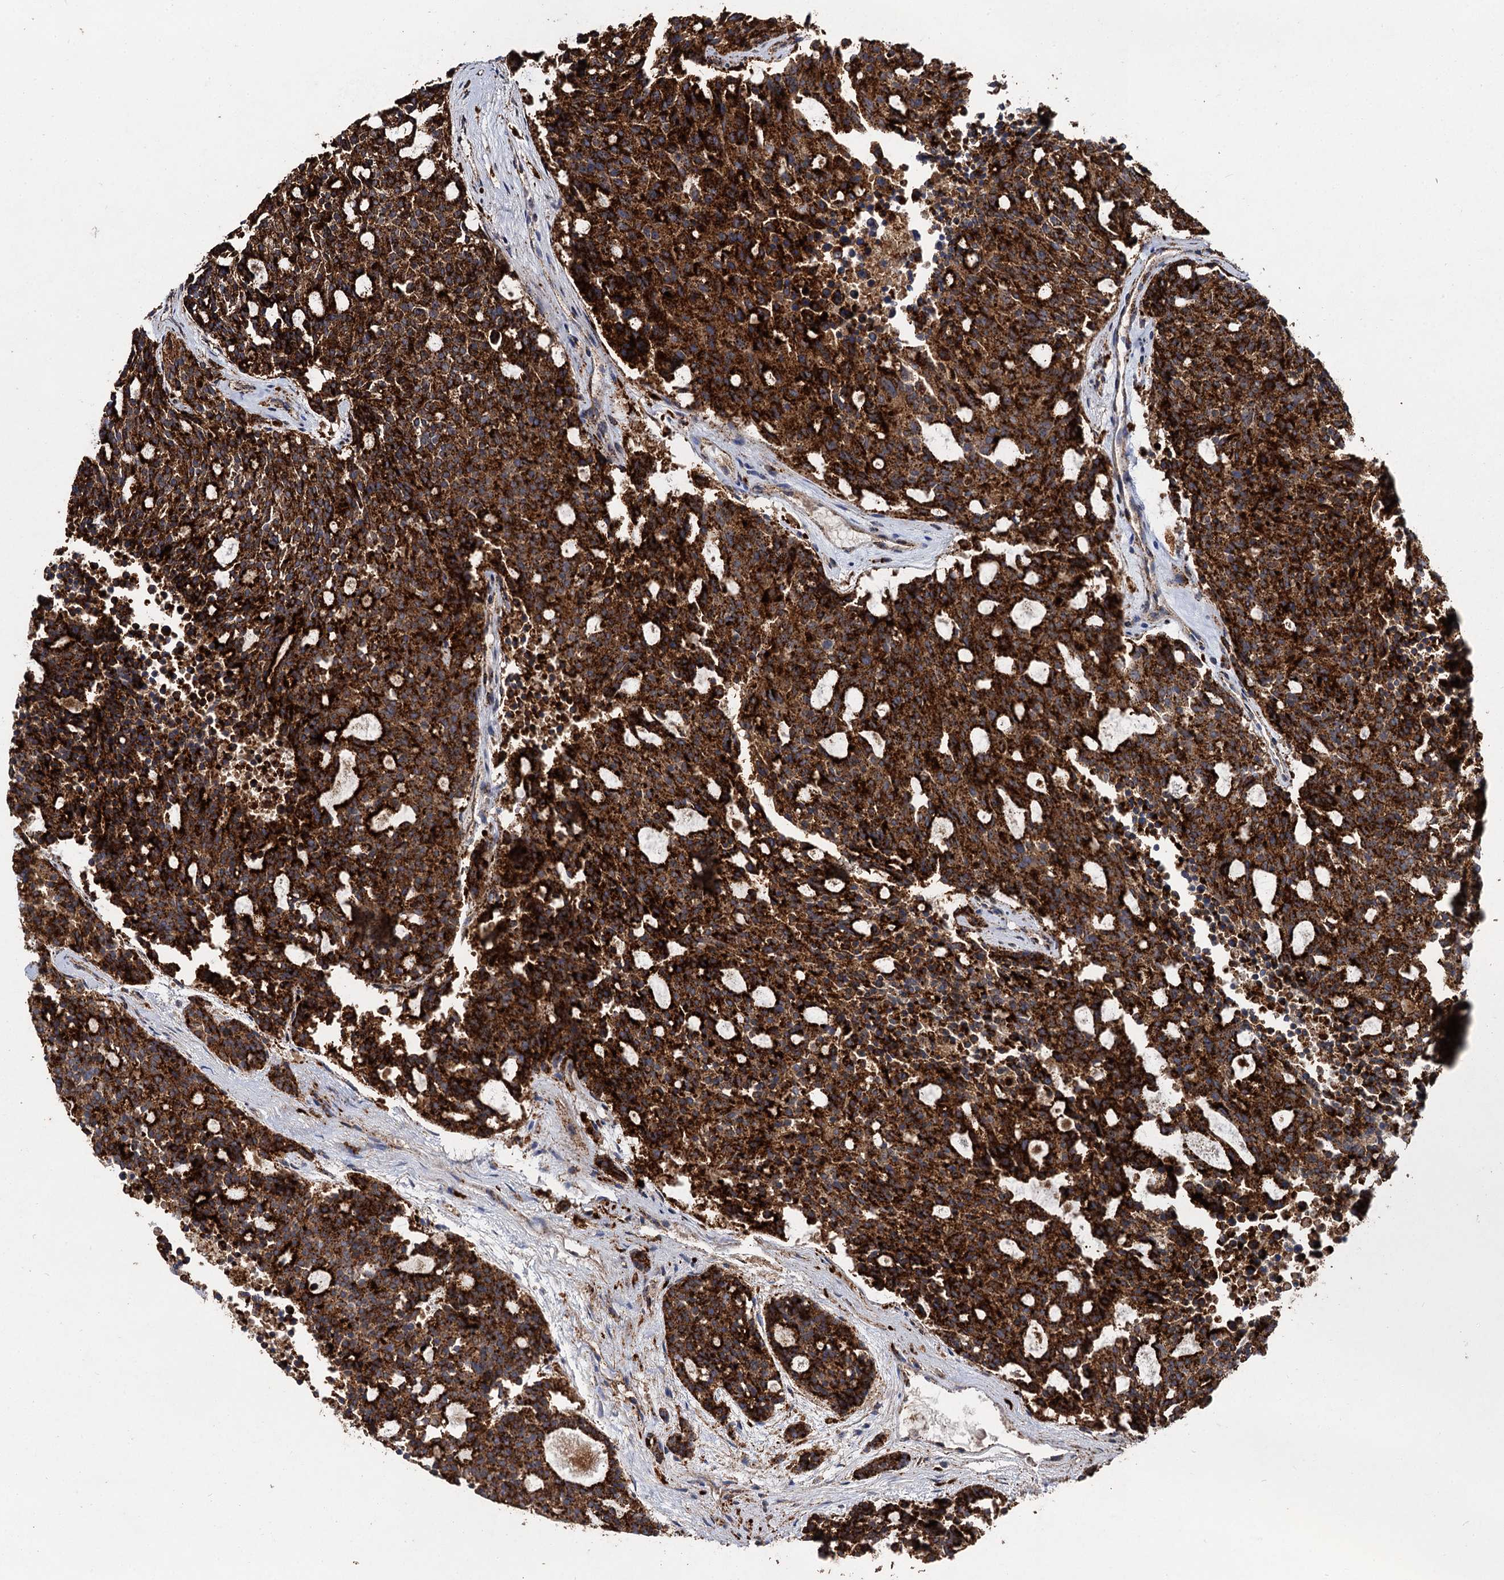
{"staining": {"intensity": "strong", "quantity": ">75%", "location": "cytoplasmic/membranous"}, "tissue": "carcinoid", "cell_type": "Tumor cells", "image_type": "cancer", "snomed": [{"axis": "morphology", "description": "Carcinoid, malignant, NOS"}, {"axis": "topography", "description": "Pancreas"}], "caption": "DAB immunohistochemical staining of human carcinoid reveals strong cytoplasmic/membranous protein positivity in about >75% of tumor cells.", "gene": "GBA1", "patient": {"sex": "female", "age": 54}}